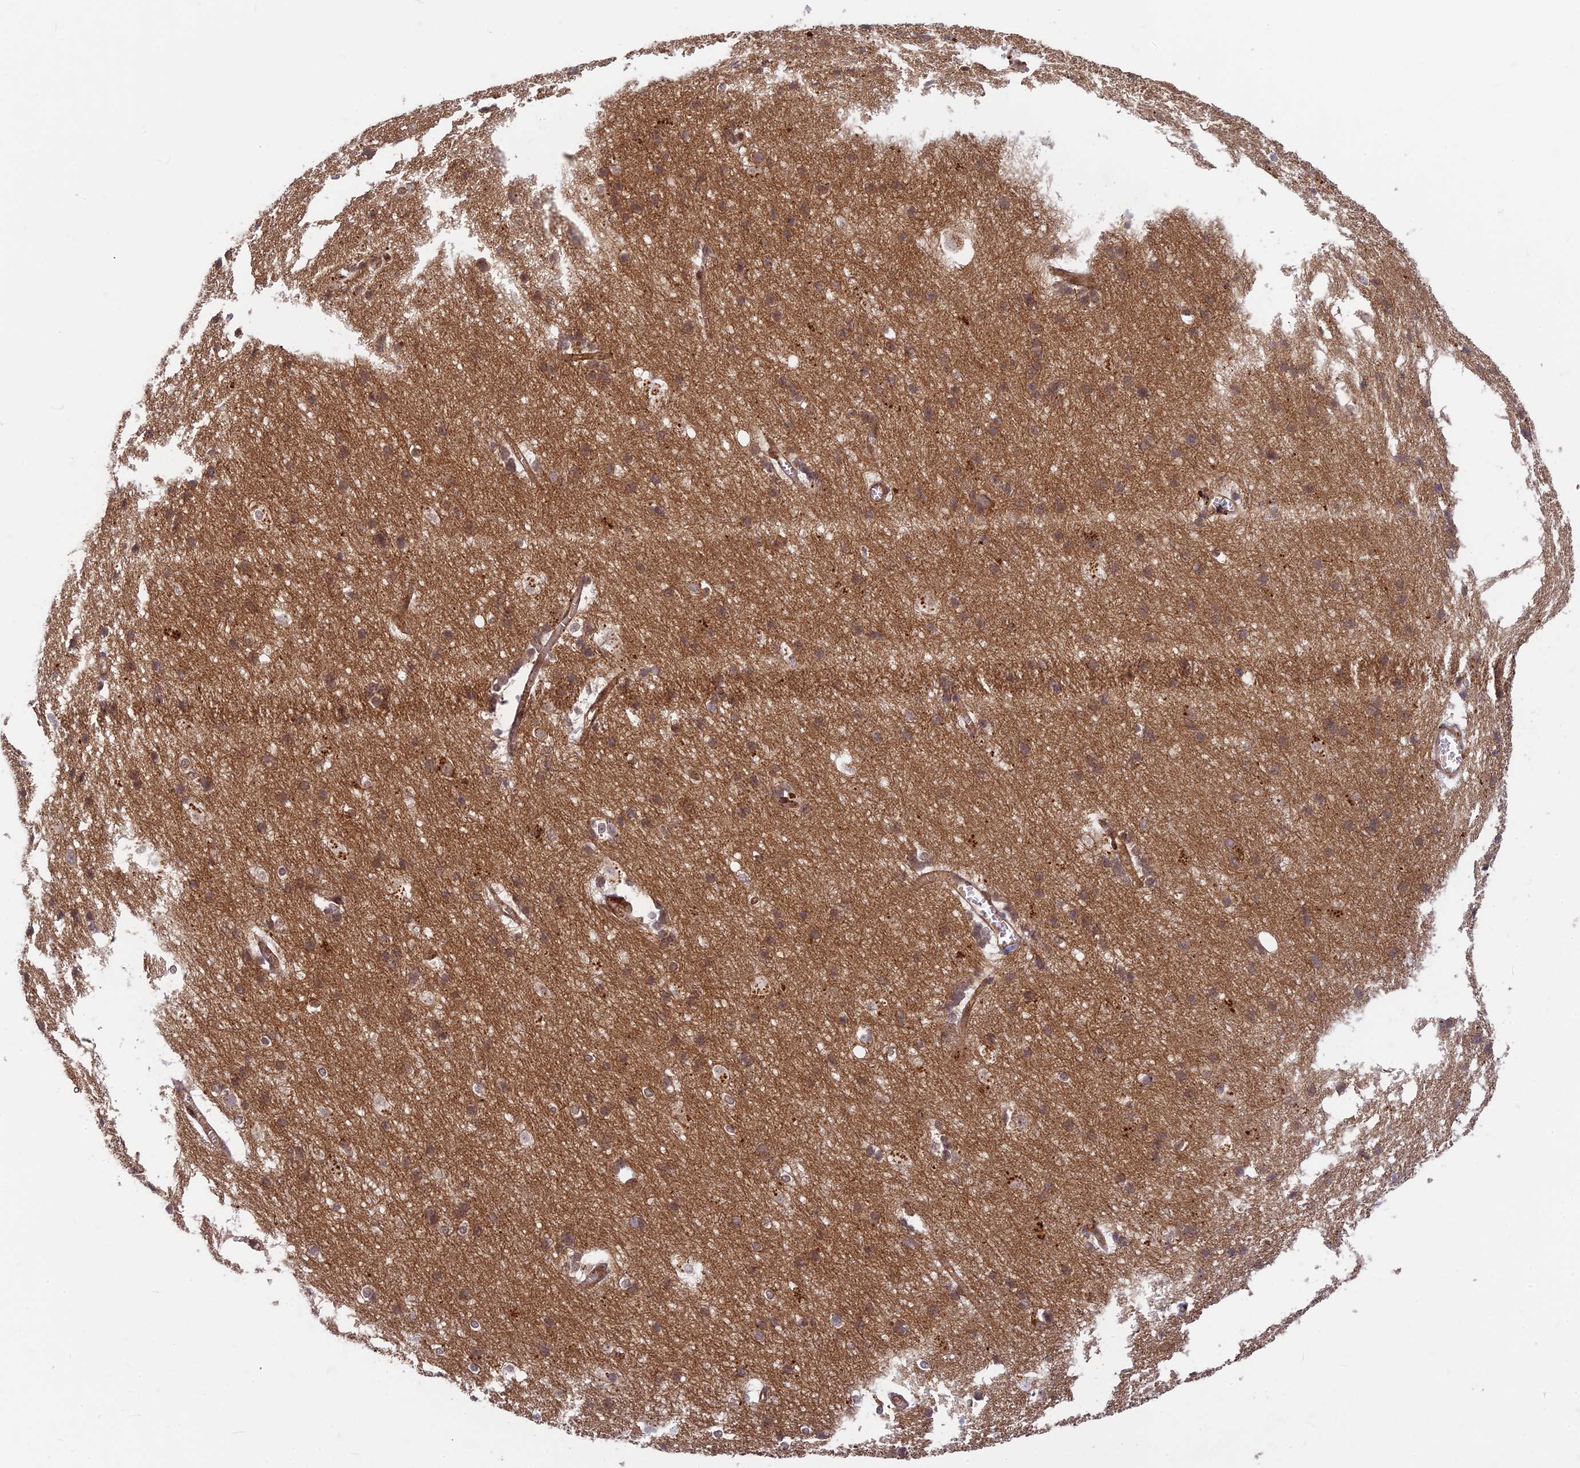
{"staining": {"intensity": "moderate", "quantity": ">75%", "location": "cytoplasmic/membranous"}, "tissue": "cerebral cortex", "cell_type": "Endothelial cells", "image_type": "normal", "snomed": [{"axis": "morphology", "description": "Normal tissue, NOS"}, {"axis": "topography", "description": "Cerebral cortex"}], "caption": "A medium amount of moderate cytoplasmic/membranous expression is identified in about >75% of endothelial cells in benign cerebral cortex. (DAB (3,3'-diaminobenzidine) IHC, brown staining for protein, blue staining for nuclei).", "gene": "TCF25", "patient": {"sex": "male", "age": 54}}